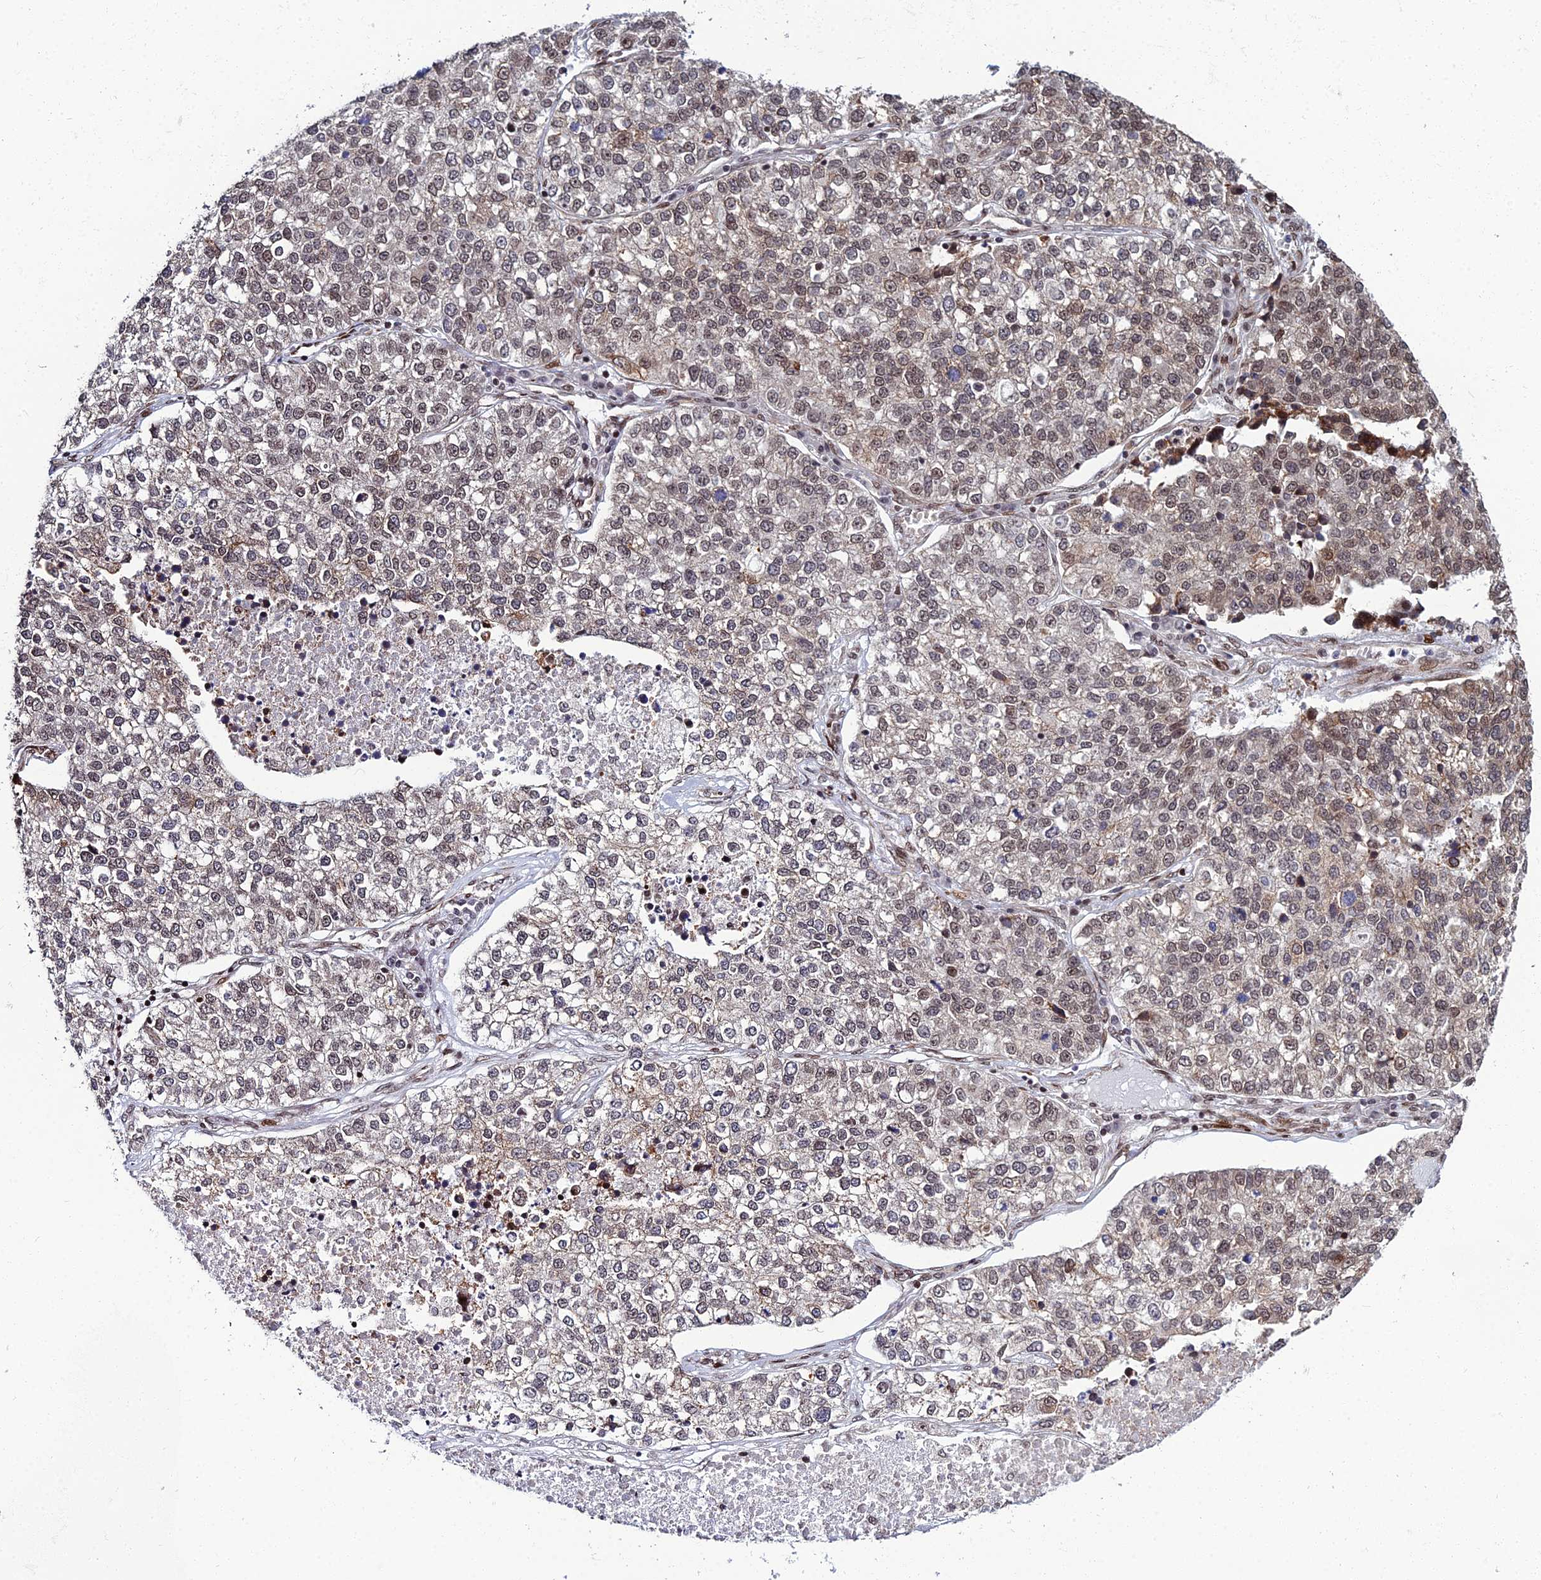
{"staining": {"intensity": "weak", "quantity": "25%-75%", "location": "cytoplasmic/membranous,nuclear"}, "tissue": "lung cancer", "cell_type": "Tumor cells", "image_type": "cancer", "snomed": [{"axis": "morphology", "description": "Adenocarcinoma, NOS"}, {"axis": "topography", "description": "Lung"}], "caption": "High-magnification brightfield microscopy of lung cancer stained with DAB (3,3'-diaminobenzidine) (brown) and counterstained with hematoxylin (blue). tumor cells exhibit weak cytoplasmic/membranous and nuclear positivity is appreciated in approximately25%-75% of cells.", "gene": "ZNF668", "patient": {"sex": "male", "age": 49}}